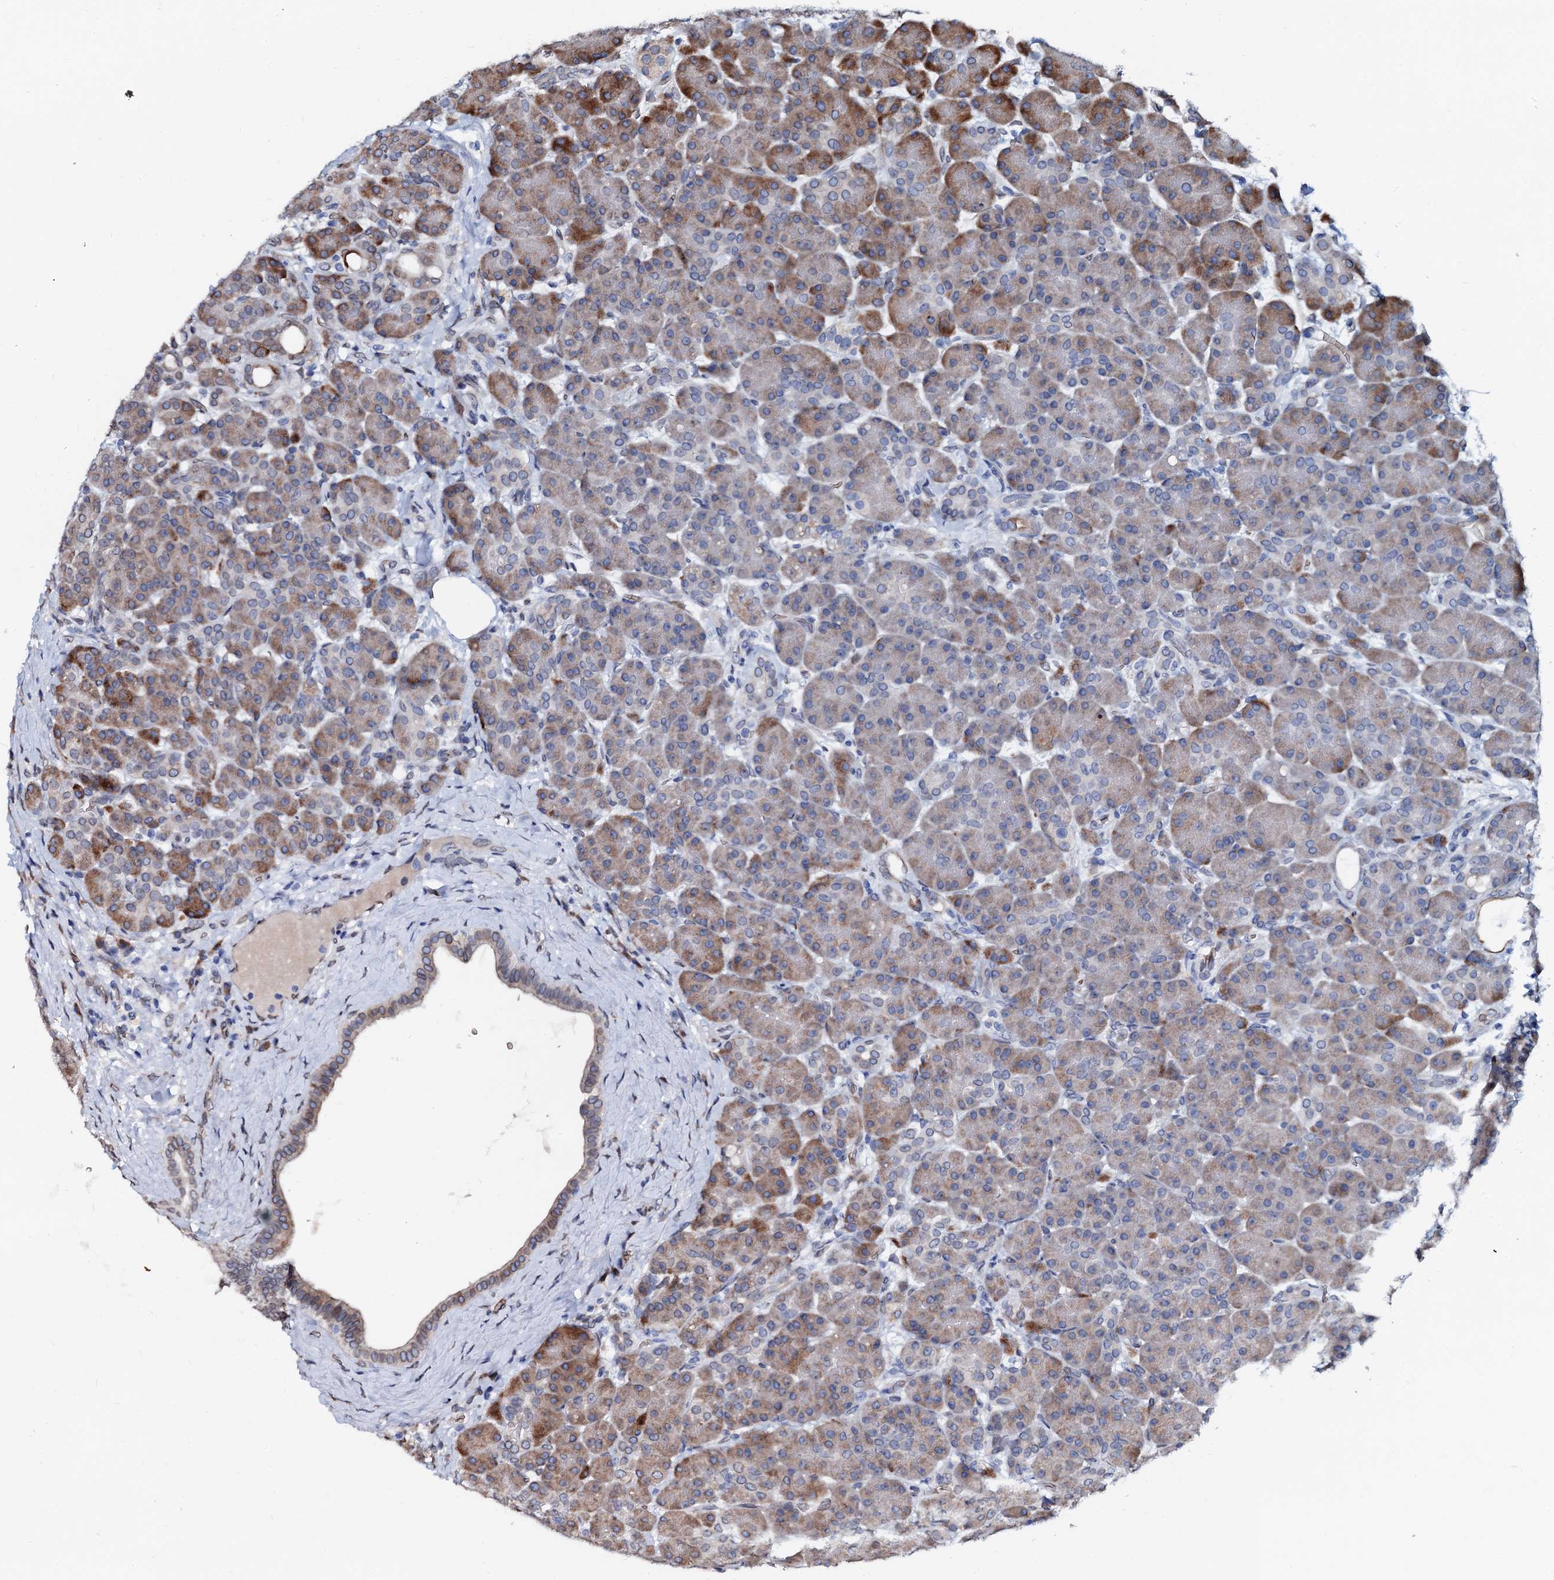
{"staining": {"intensity": "strong", "quantity": "<25%", "location": "cytoplasmic/membranous"}, "tissue": "pancreas", "cell_type": "Exocrine glandular cells", "image_type": "normal", "snomed": [{"axis": "morphology", "description": "Normal tissue, NOS"}, {"axis": "topography", "description": "Pancreas"}], "caption": "Immunohistochemical staining of unremarkable pancreas reveals strong cytoplasmic/membranous protein expression in approximately <25% of exocrine glandular cells.", "gene": "NRP2", "patient": {"sex": "male", "age": 63}}